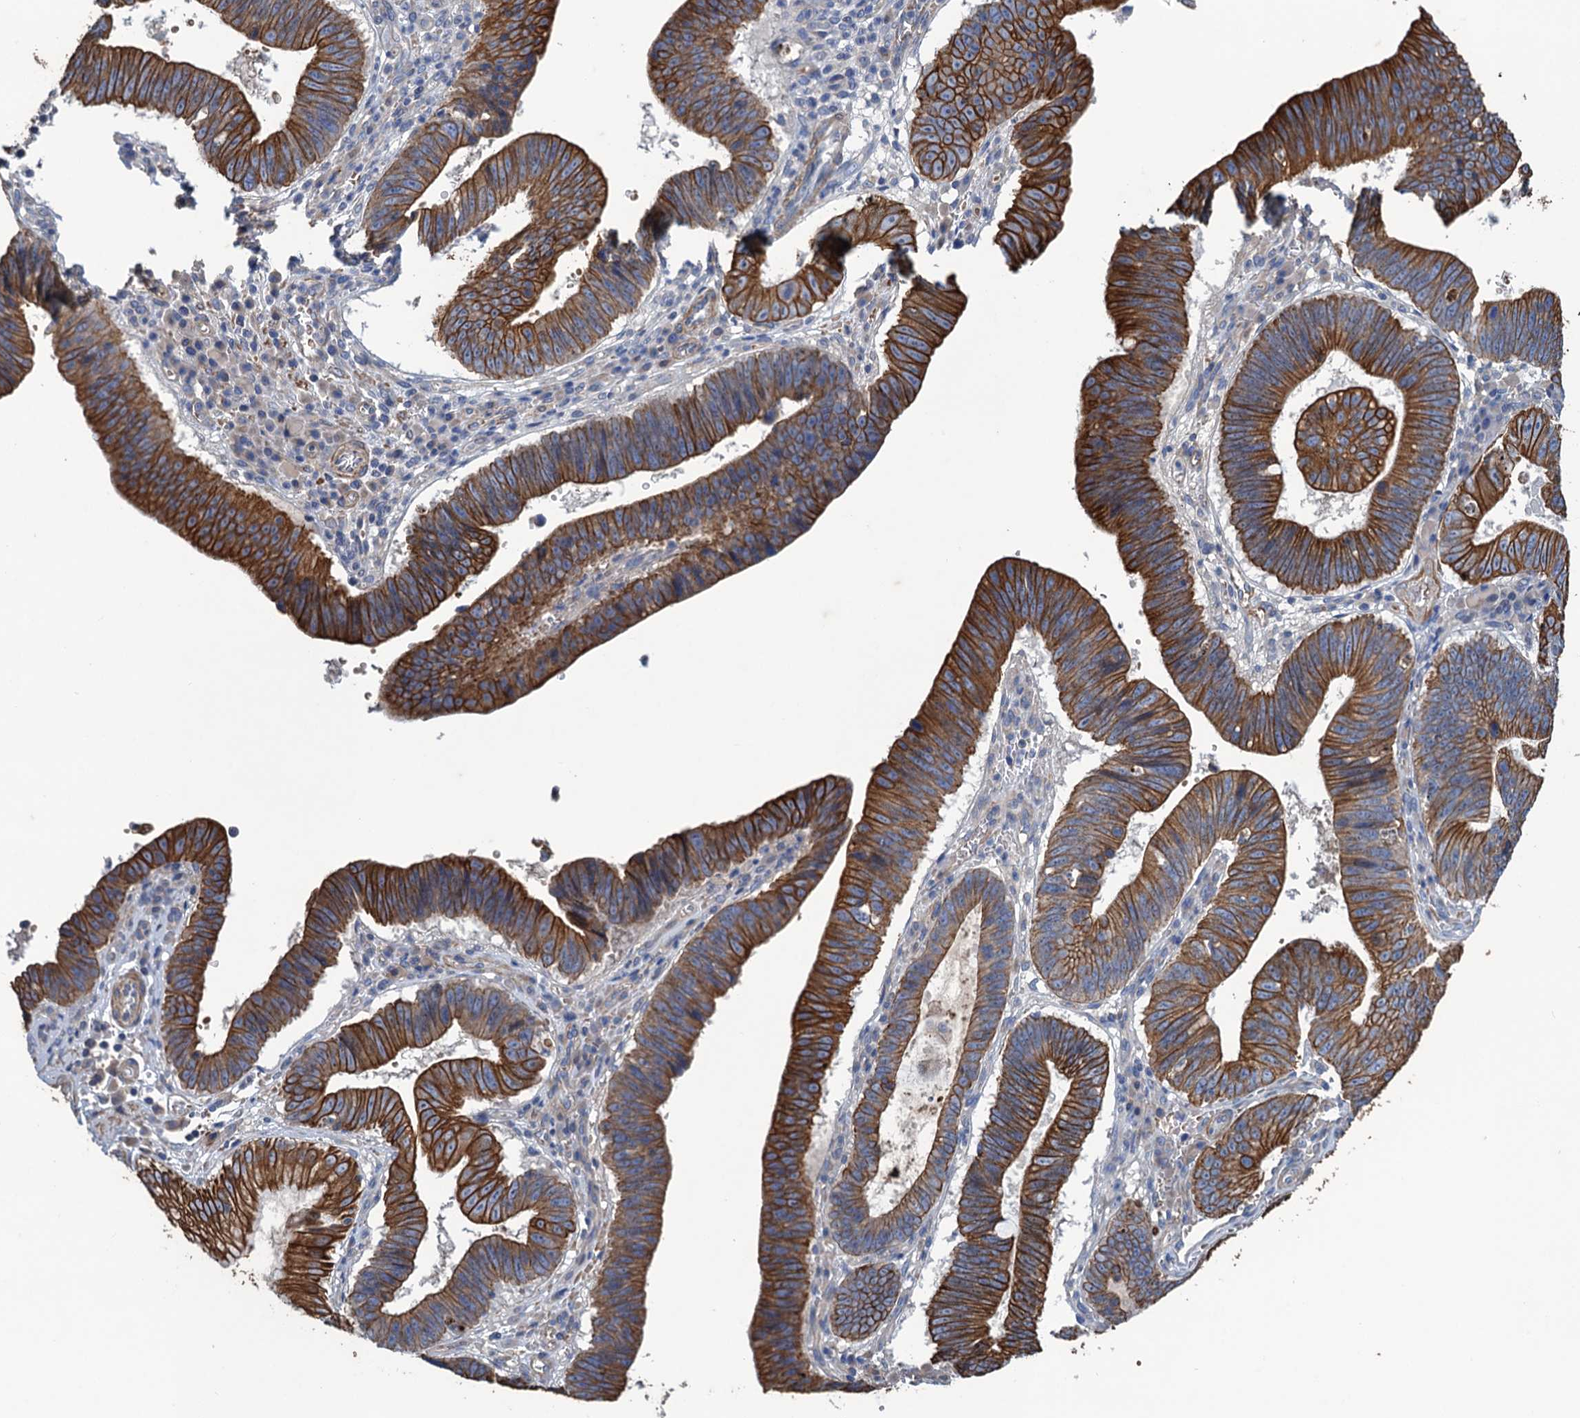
{"staining": {"intensity": "strong", "quantity": ">75%", "location": "cytoplasmic/membranous"}, "tissue": "stomach cancer", "cell_type": "Tumor cells", "image_type": "cancer", "snomed": [{"axis": "morphology", "description": "Adenocarcinoma, NOS"}, {"axis": "topography", "description": "Stomach"}], "caption": "Protein staining of stomach cancer (adenocarcinoma) tissue displays strong cytoplasmic/membranous staining in about >75% of tumor cells.", "gene": "SMCO3", "patient": {"sex": "male", "age": 59}}